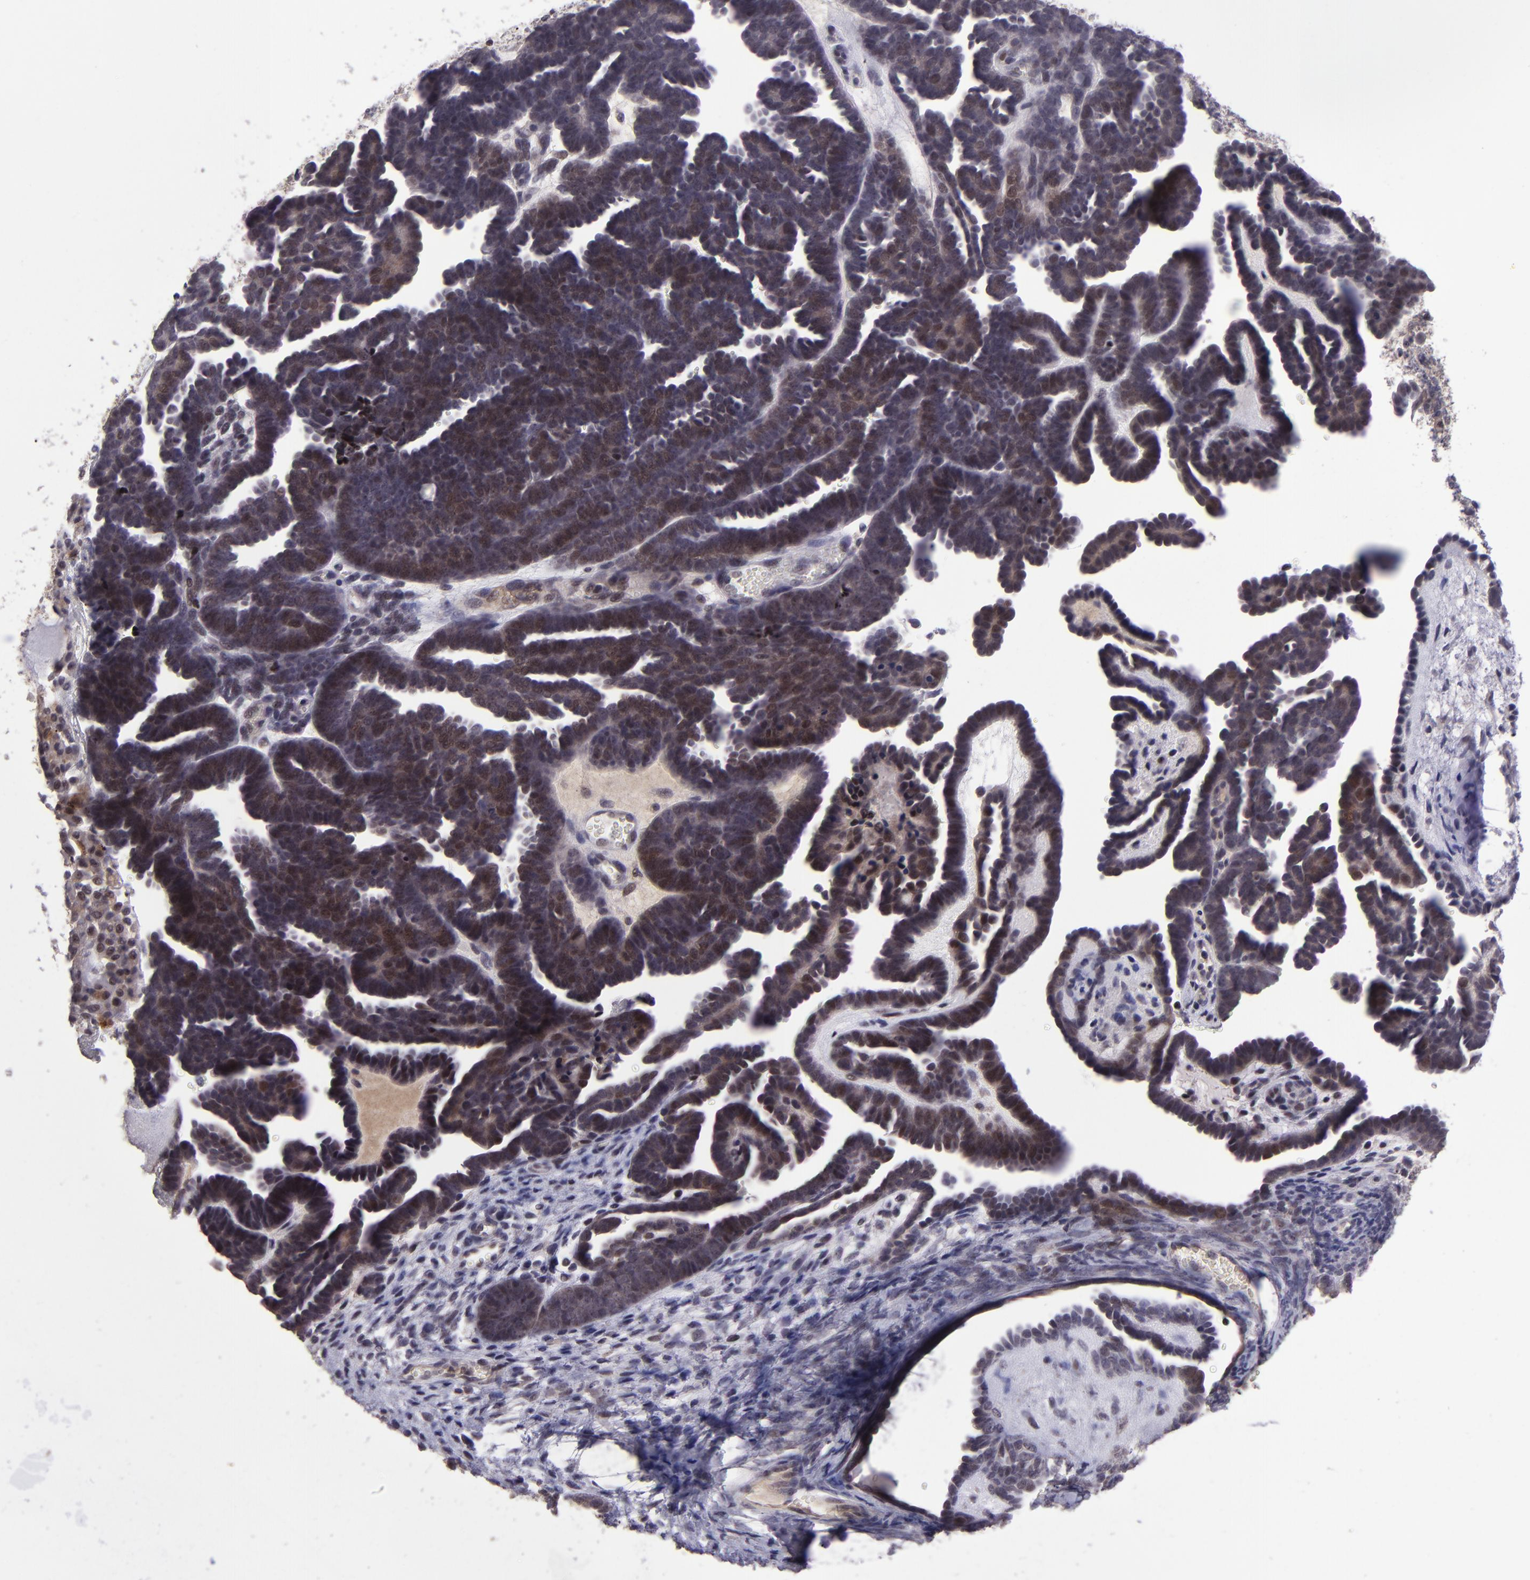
{"staining": {"intensity": "weak", "quantity": ">75%", "location": "cytoplasmic/membranous,nuclear"}, "tissue": "endometrial cancer", "cell_type": "Tumor cells", "image_type": "cancer", "snomed": [{"axis": "morphology", "description": "Neoplasm, malignant, NOS"}, {"axis": "topography", "description": "Endometrium"}], "caption": "This micrograph displays immunohistochemistry staining of human endometrial cancer (malignant neoplasm), with low weak cytoplasmic/membranous and nuclear positivity in approximately >75% of tumor cells.", "gene": "PCNX4", "patient": {"sex": "female", "age": 74}}